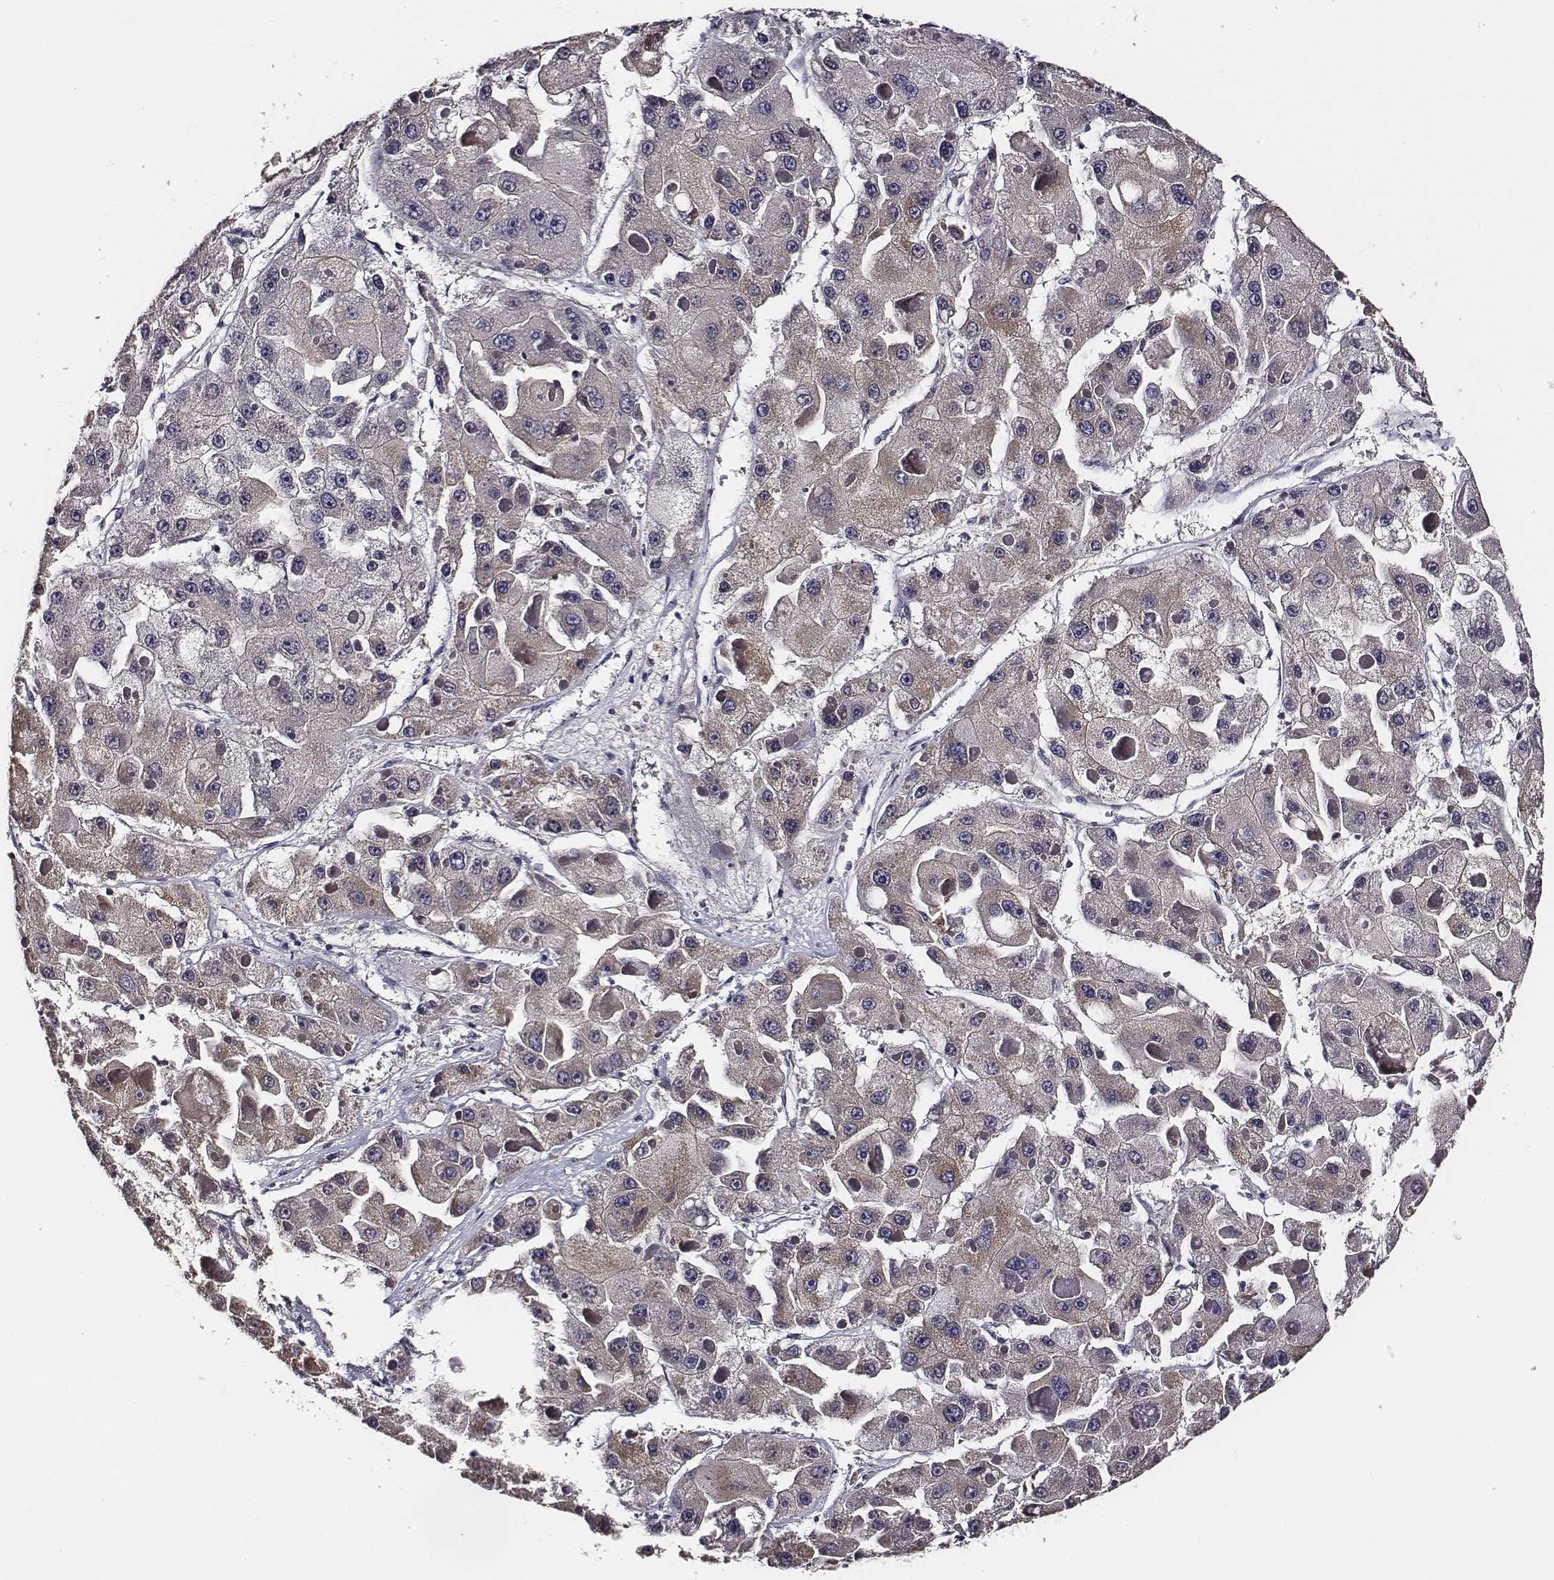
{"staining": {"intensity": "negative", "quantity": "none", "location": "none"}, "tissue": "liver cancer", "cell_type": "Tumor cells", "image_type": "cancer", "snomed": [{"axis": "morphology", "description": "Carcinoma, Hepatocellular, NOS"}, {"axis": "topography", "description": "Liver"}], "caption": "There is no significant expression in tumor cells of liver cancer (hepatocellular carcinoma). Brightfield microscopy of immunohistochemistry stained with DAB (brown) and hematoxylin (blue), captured at high magnification.", "gene": "AADAT", "patient": {"sex": "female", "age": 73}}